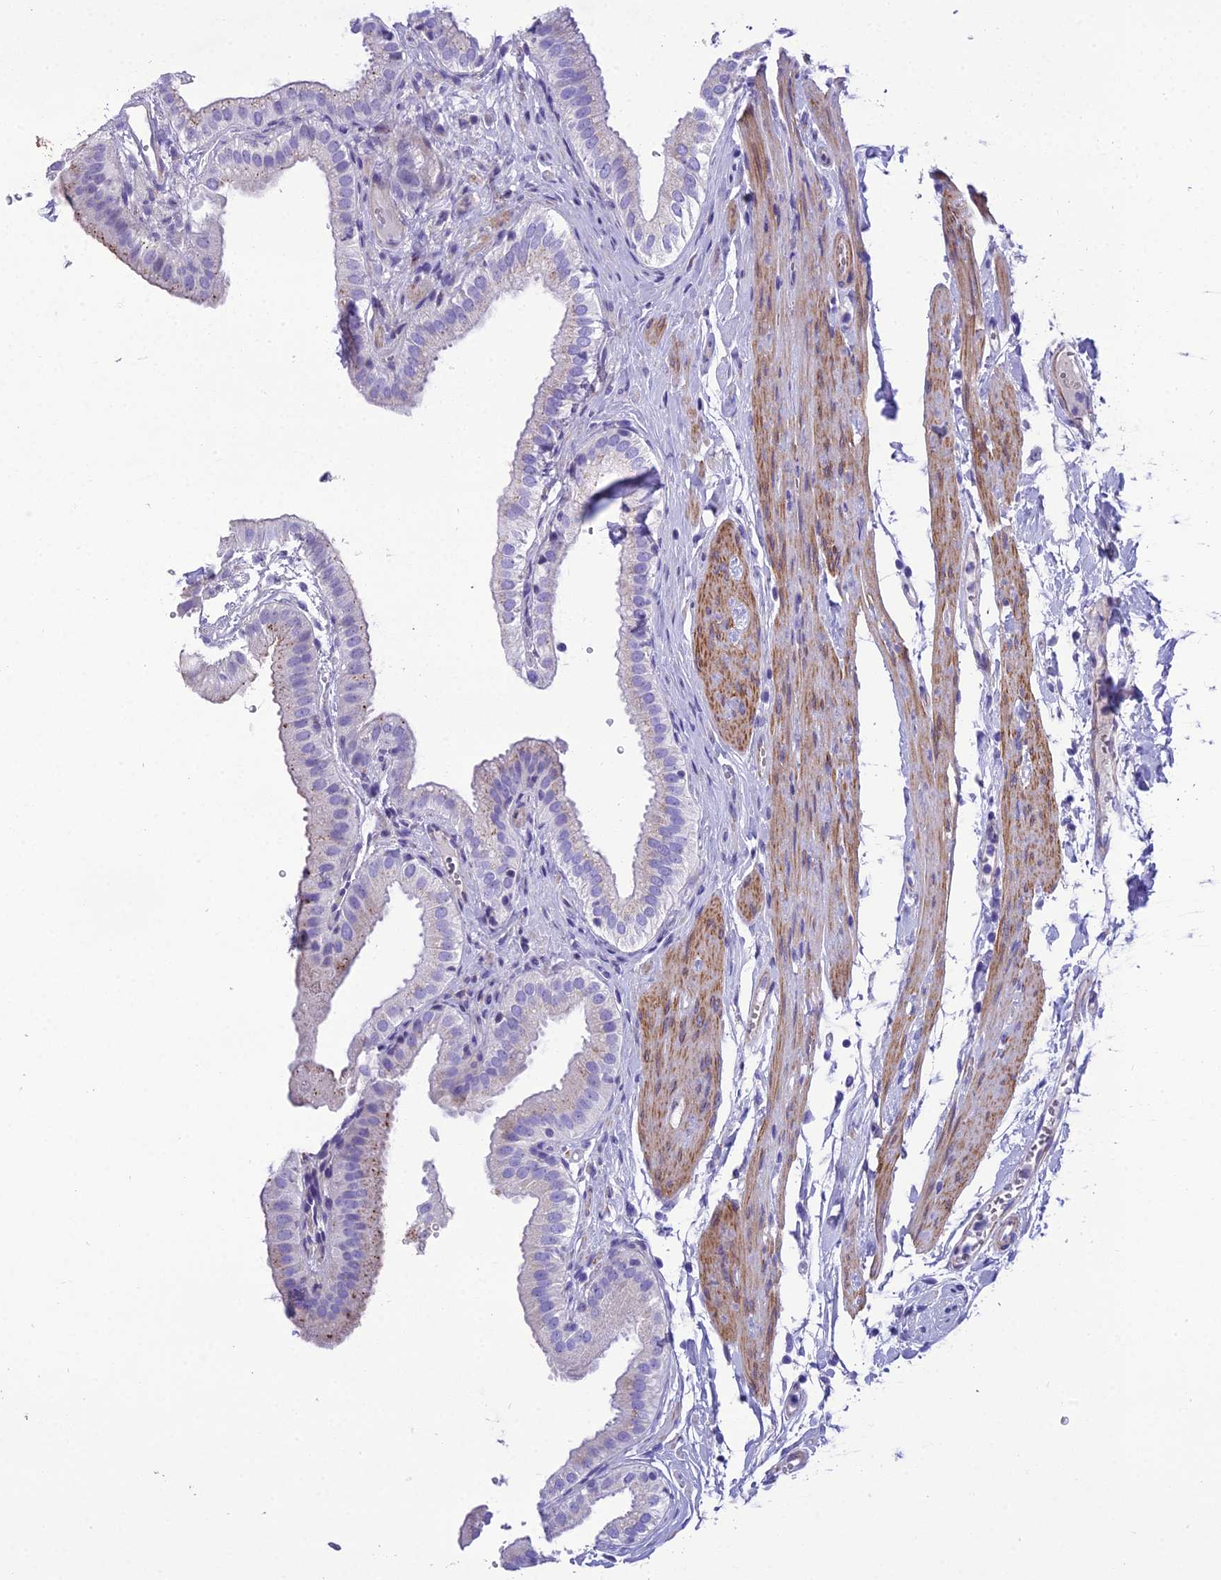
{"staining": {"intensity": "moderate", "quantity": "25%-75%", "location": "cytoplasmic/membranous"}, "tissue": "gallbladder", "cell_type": "Glandular cells", "image_type": "normal", "snomed": [{"axis": "morphology", "description": "Normal tissue, NOS"}, {"axis": "topography", "description": "Gallbladder"}], "caption": "Immunohistochemical staining of benign human gallbladder displays medium levels of moderate cytoplasmic/membranous positivity in approximately 25%-75% of glandular cells.", "gene": "GFRA1", "patient": {"sex": "female", "age": 61}}